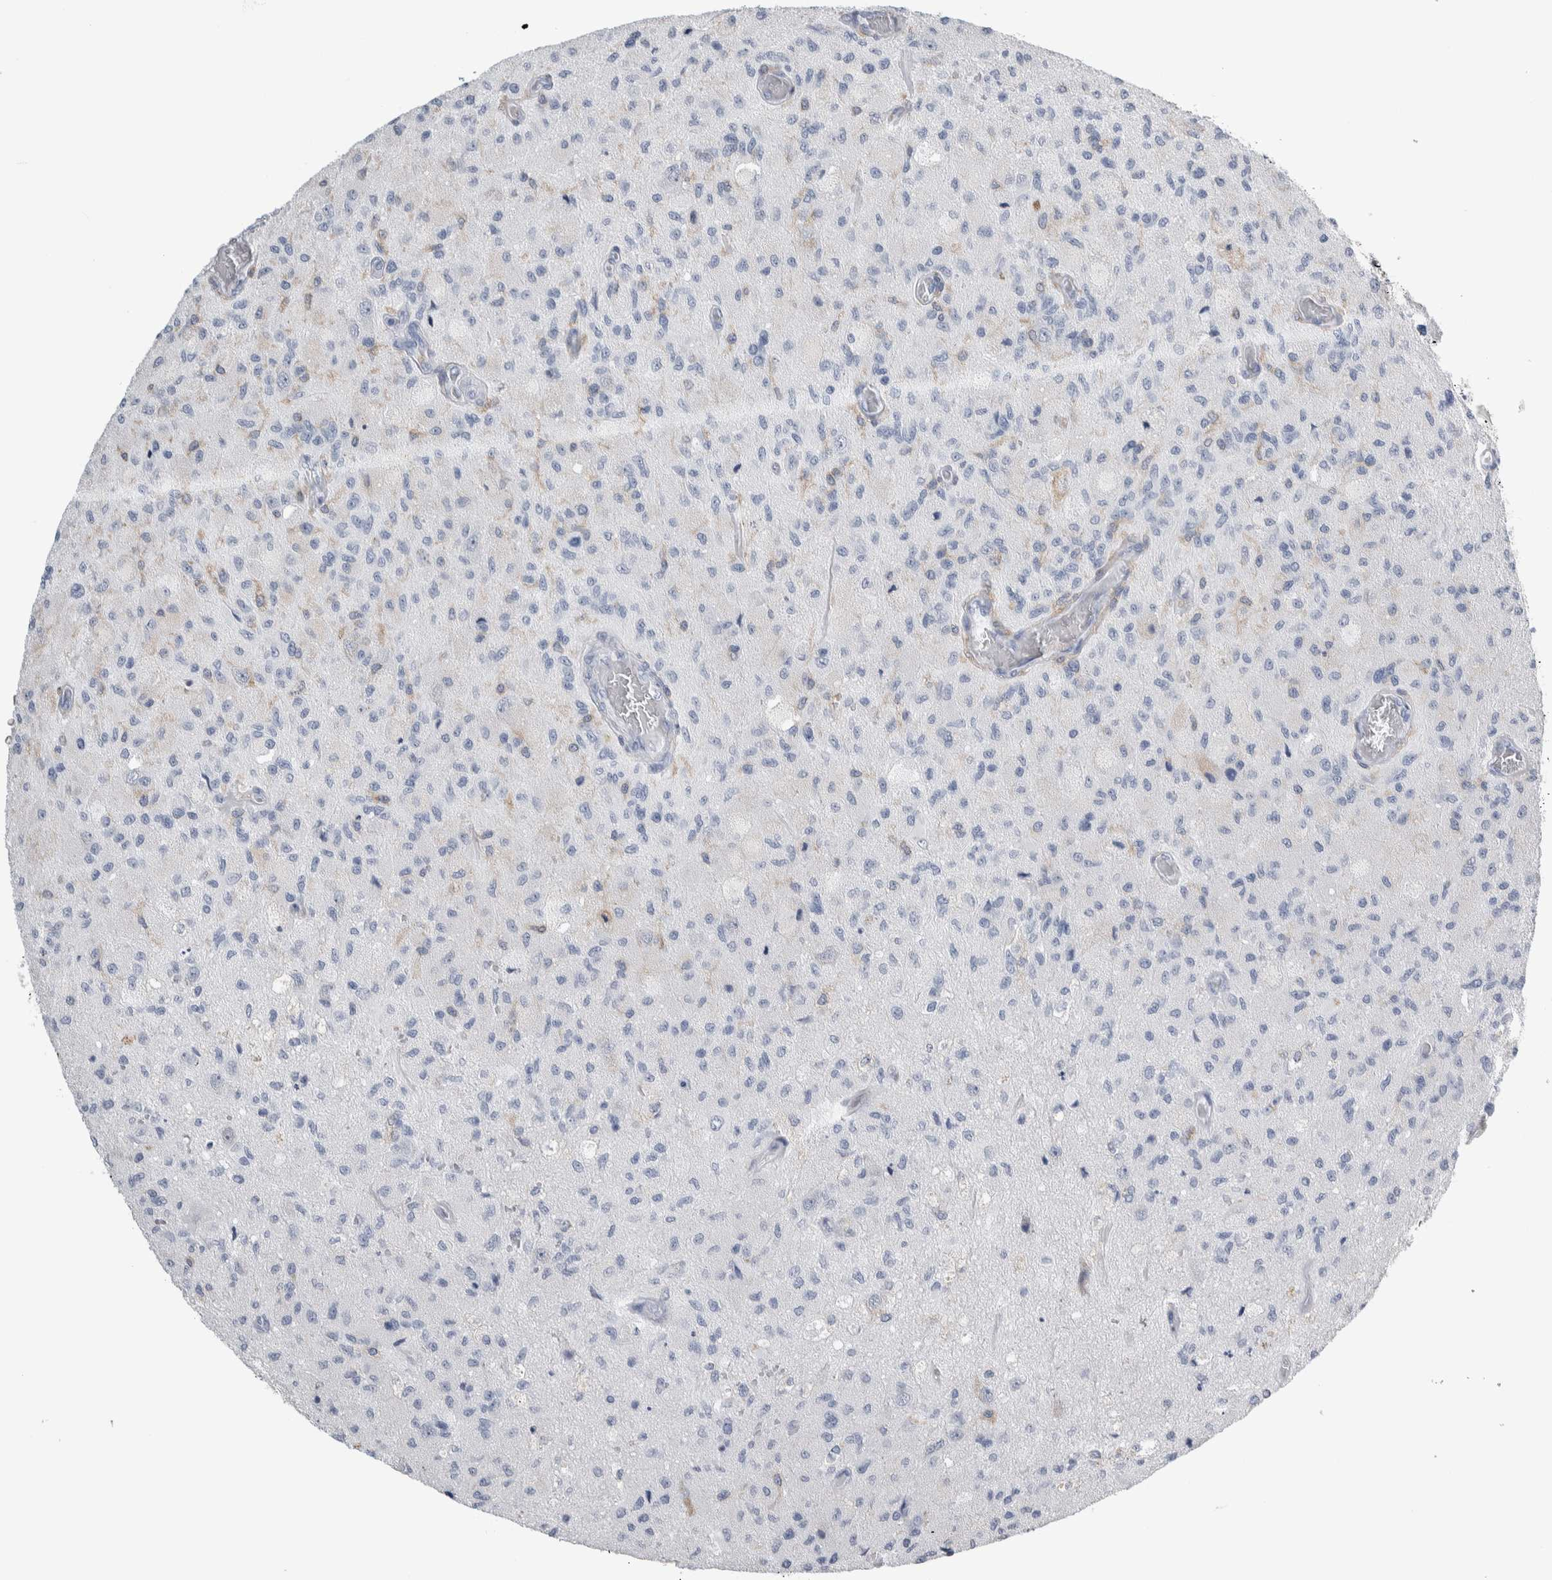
{"staining": {"intensity": "negative", "quantity": "none", "location": "none"}, "tissue": "glioma", "cell_type": "Tumor cells", "image_type": "cancer", "snomed": [{"axis": "morphology", "description": "Normal tissue, NOS"}, {"axis": "morphology", "description": "Glioma, malignant, High grade"}, {"axis": "topography", "description": "Cerebral cortex"}], "caption": "Tumor cells show no significant expression in malignant high-grade glioma.", "gene": "SKAP2", "patient": {"sex": "male", "age": 77}}